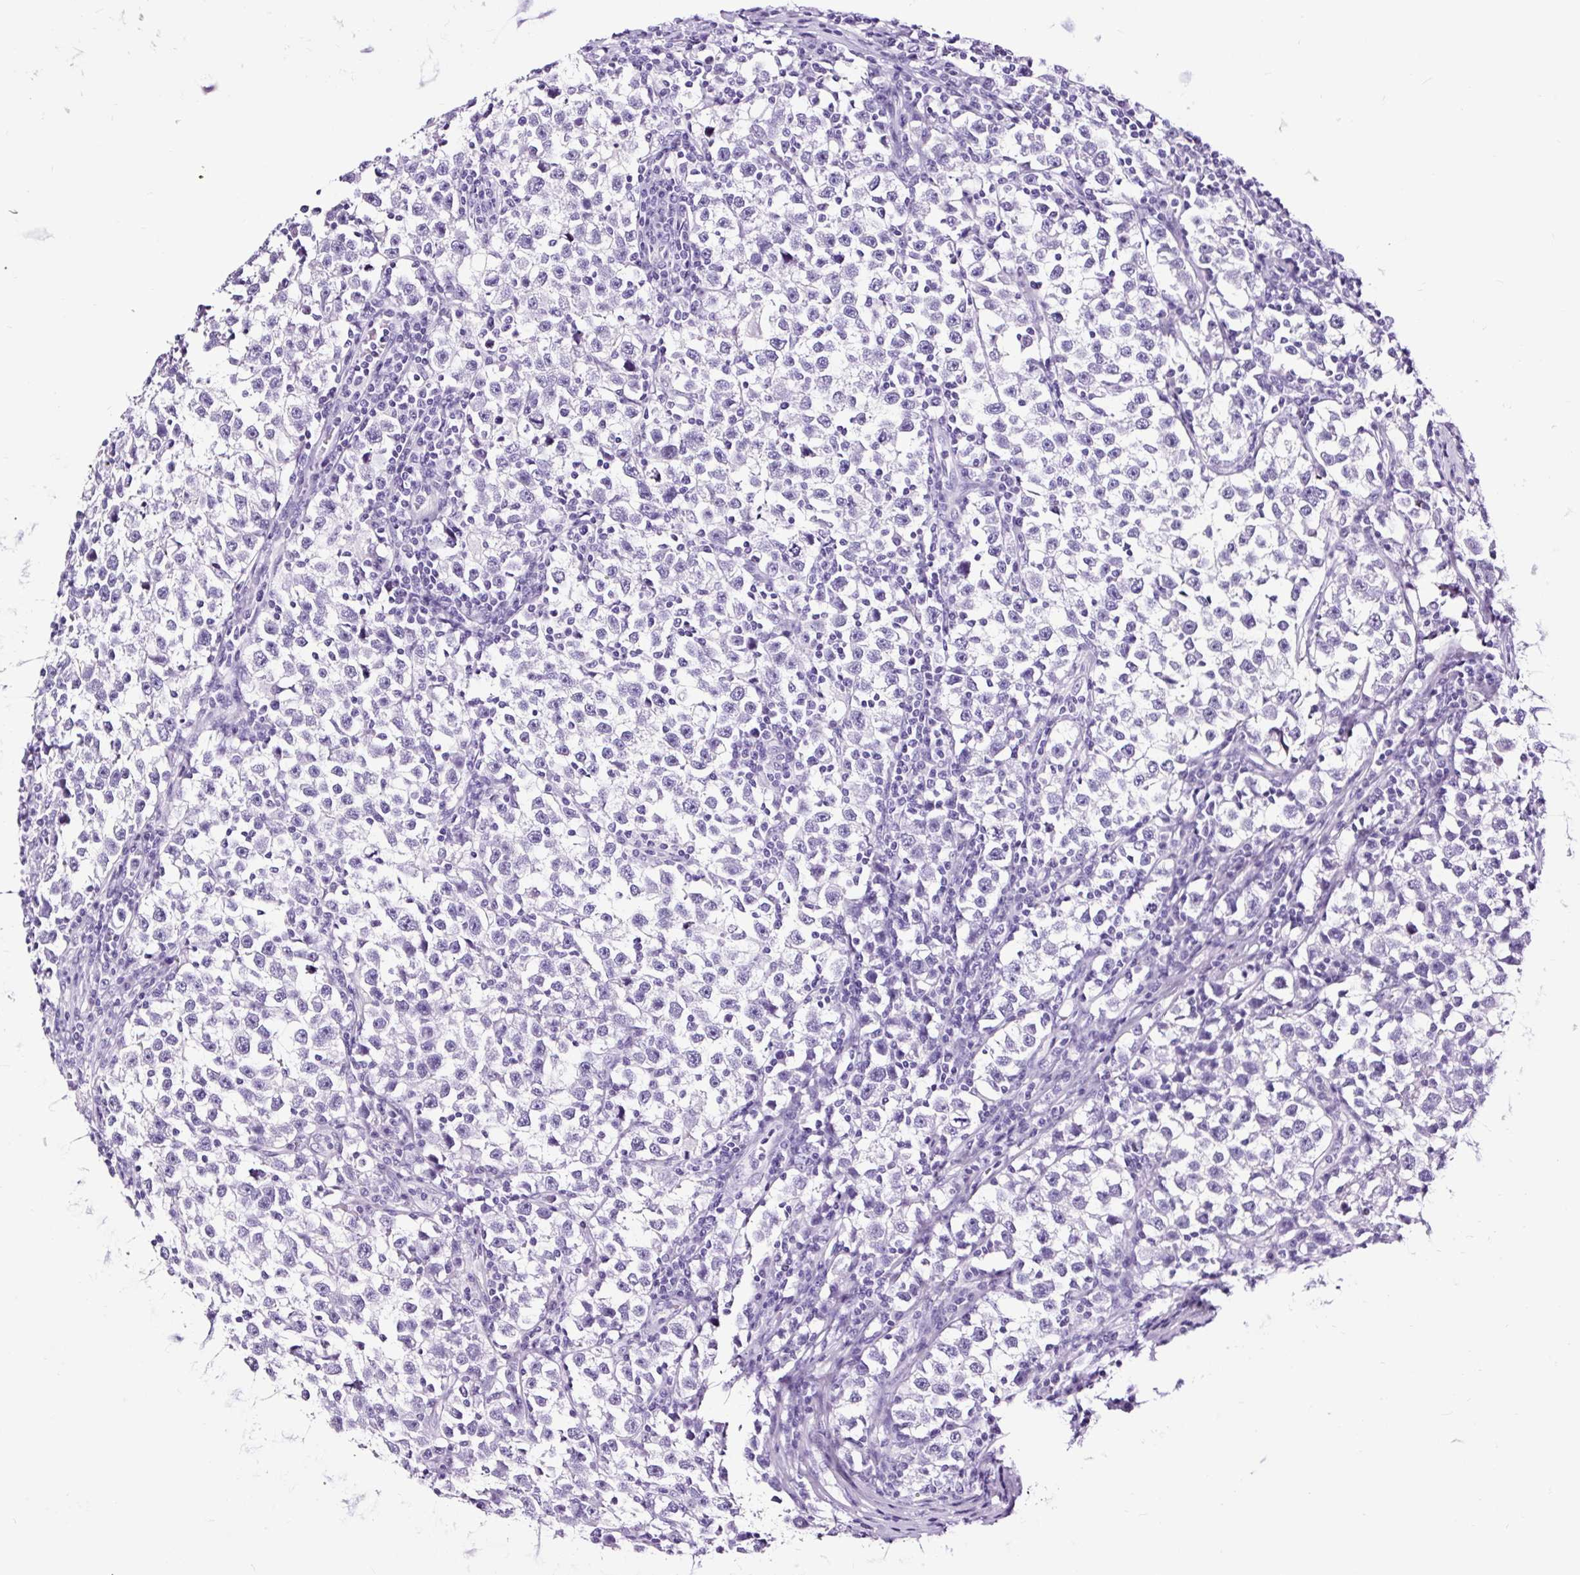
{"staining": {"intensity": "negative", "quantity": "none", "location": "none"}, "tissue": "testis cancer", "cell_type": "Tumor cells", "image_type": "cancer", "snomed": [{"axis": "morphology", "description": "Normal tissue, NOS"}, {"axis": "morphology", "description": "Seminoma, NOS"}, {"axis": "topography", "description": "Testis"}], "caption": "Image shows no protein expression in tumor cells of seminoma (testis) tissue.", "gene": "NPHS2", "patient": {"sex": "male", "age": 43}}